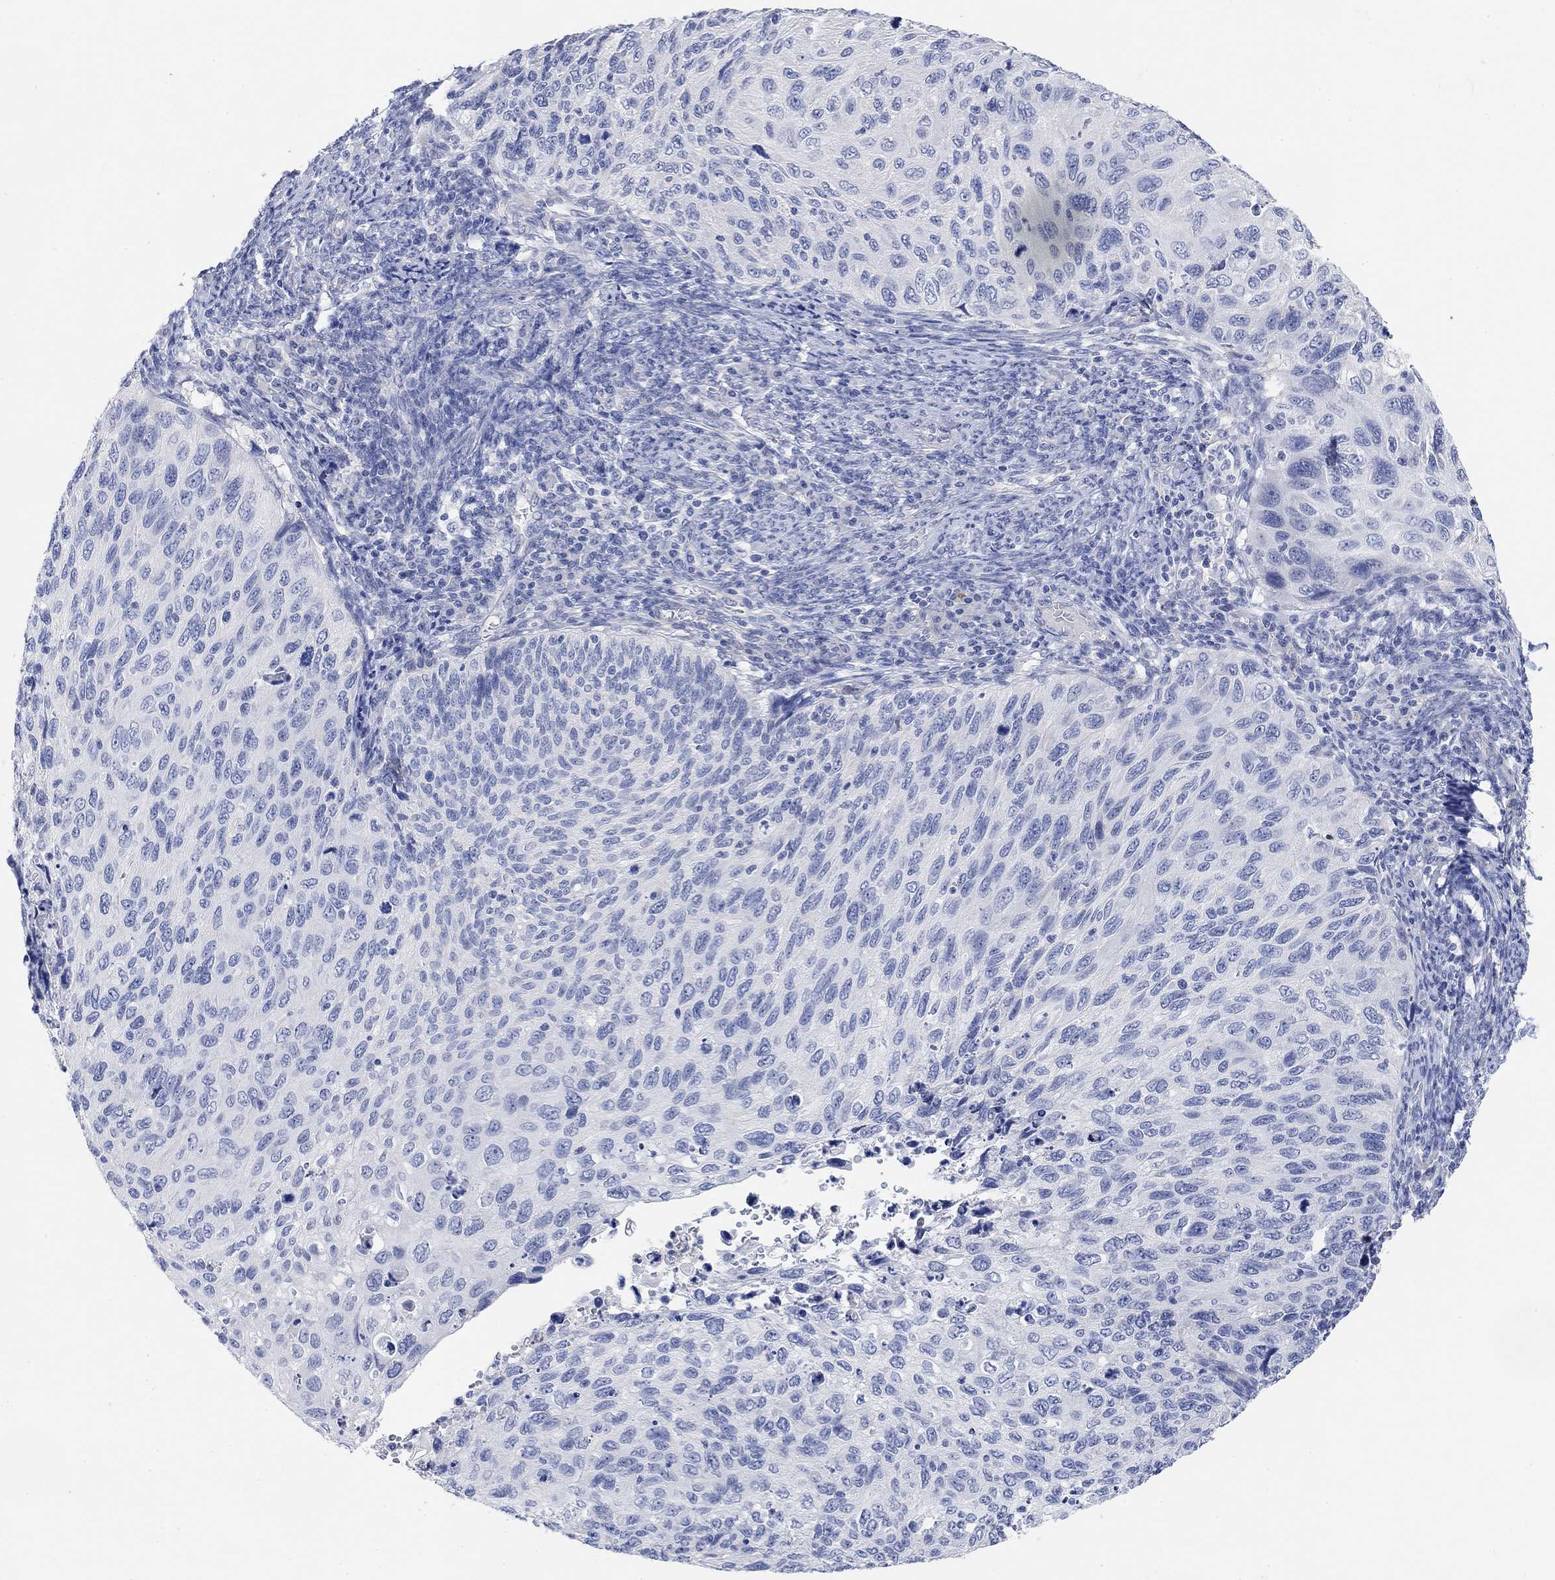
{"staining": {"intensity": "negative", "quantity": "none", "location": "none"}, "tissue": "cervical cancer", "cell_type": "Tumor cells", "image_type": "cancer", "snomed": [{"axis": "morphology", "description": "Squamous cell carcinoma, NOS"}, {"axis": "topography", "description": "Cervix"}], "caption": "Image shows no significant protein positivity in tumor cells of squamous cell carcinoma (cervical). (DAB (3,3'-diaminobenzidine) immunohistochemistry visualized using brightfield microscopy, high magnification).", "gene": "VAT1L", "patient": {"sex": "female", "age": 70}}